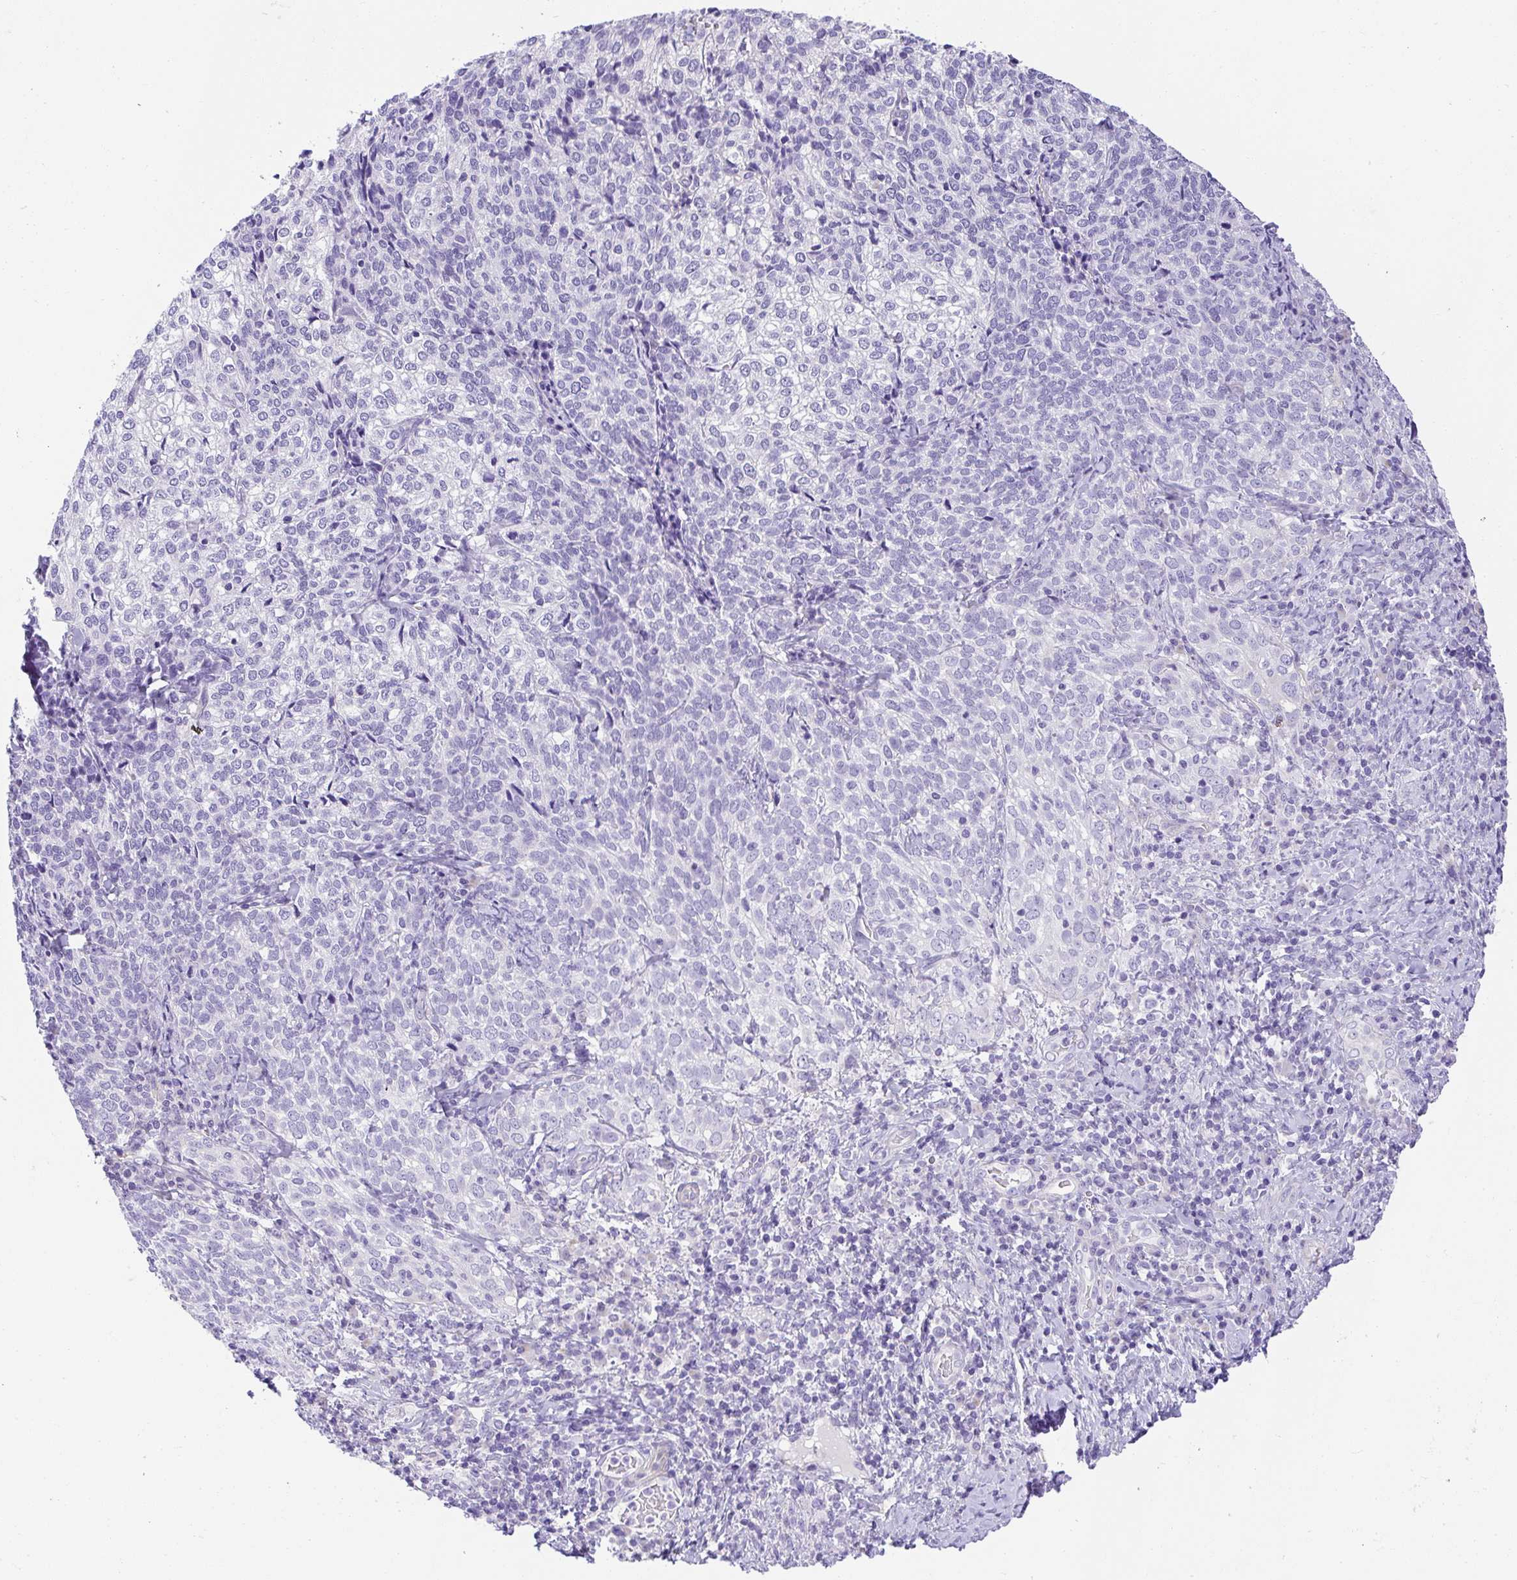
{"staining": {"intensity": "negative", "quantity": "none", "location": "none"}, "tissue": "cervical cancer", "cell_type": "Tumor cells", "image_type": "cancer", "snomed": [{"axis": "morphology", "description": "Normal tissue, NOS"}, {"axis": "morphology", "description": "Squamous cell carcinoma, NOS"}, {"axis": "topography", "description": "Vagina"}, {"axis": "topography", "description": "Cervix"}], "caption": "This is an IHC image of human cervical cancer. There is no staining in tumor cells.", "gene": "PLPPR3", "patient": {"sex": "female", "age": 45}}